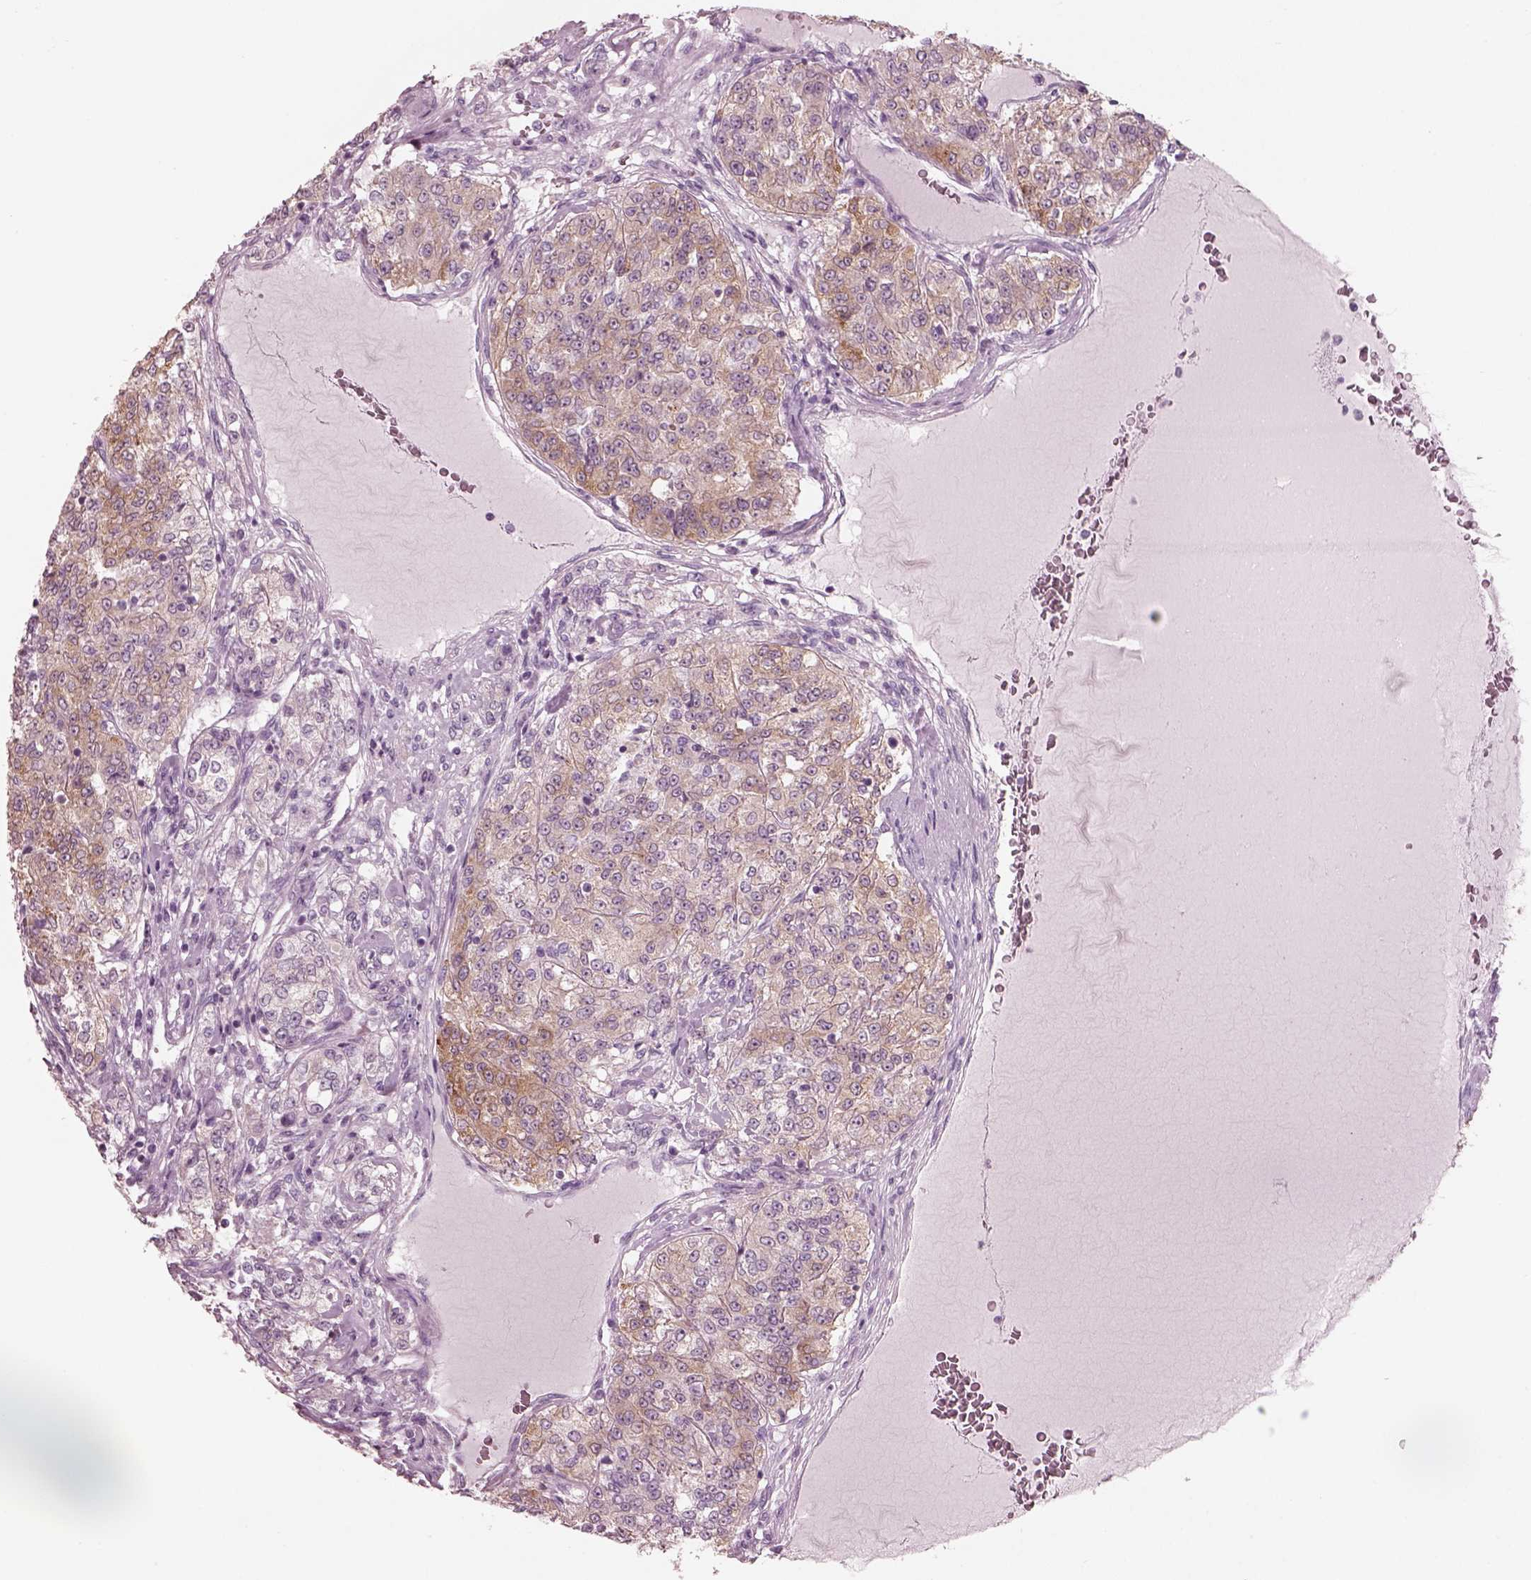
{"staining": {"intensity": "weak", "quantity": ">75%", "location": "cytoplasmic/membranous"}, "tissue": "renal cancer", "cell_type": "Tumor cells", "image_type": "cancer", "snomed": [{"axis": "morphology", "description": "Adenocarcinoma, NOS"}, {"axis": "topography", "description": "Kidney"}], "caption": "This photomicrograph shows immunohistochemistry staining of human renal cancer (adenocarcinoma), with low weak cytoplasmic/membranous positivity in approximately >75% of tumor cells.", "gene": "SLC27A2", "patient": {"sex": "female", "age": 63}}